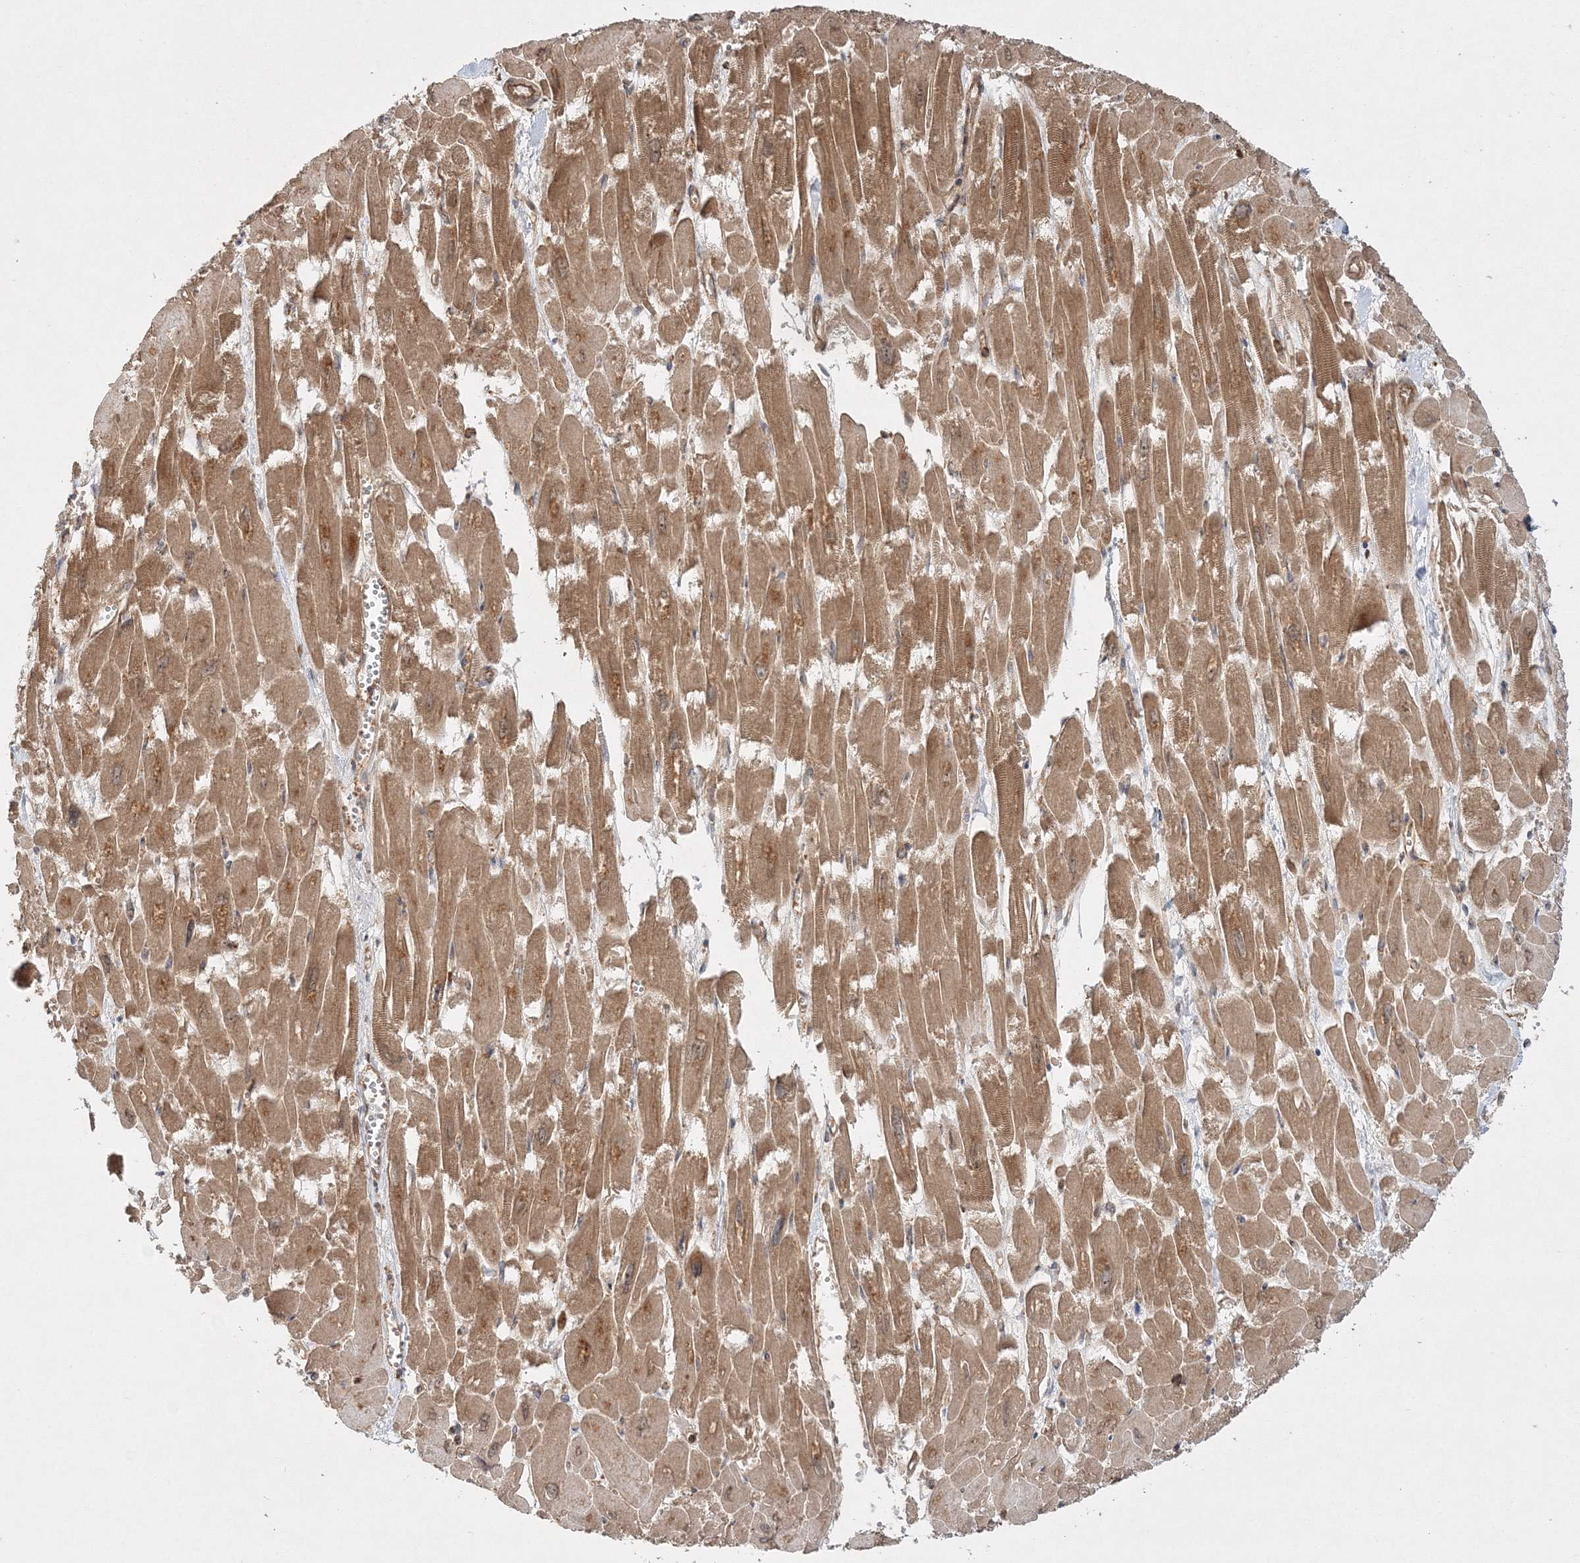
{"staining": {"intensity": "moderate", "quantity": ">75%", "location": "cytoplasmic/membranous"}, "tissue": "heart muscle", "cell_type": "Cardiomyocytes", "image_type": "normal", "snomed": [{"axis": "morphology", "description": "Normal tissue, NOS"}, {"axis": "topography", "description": "Heart"}], "caption": "The micrograph demonstrates staining of unremarkable heart muscle, revealing moderate cytoplasmic/membranous protein expression (brown color) within cardiomyocytes.", "gene": "WDR37", "patient": {"sex": "male", "age": 54}}